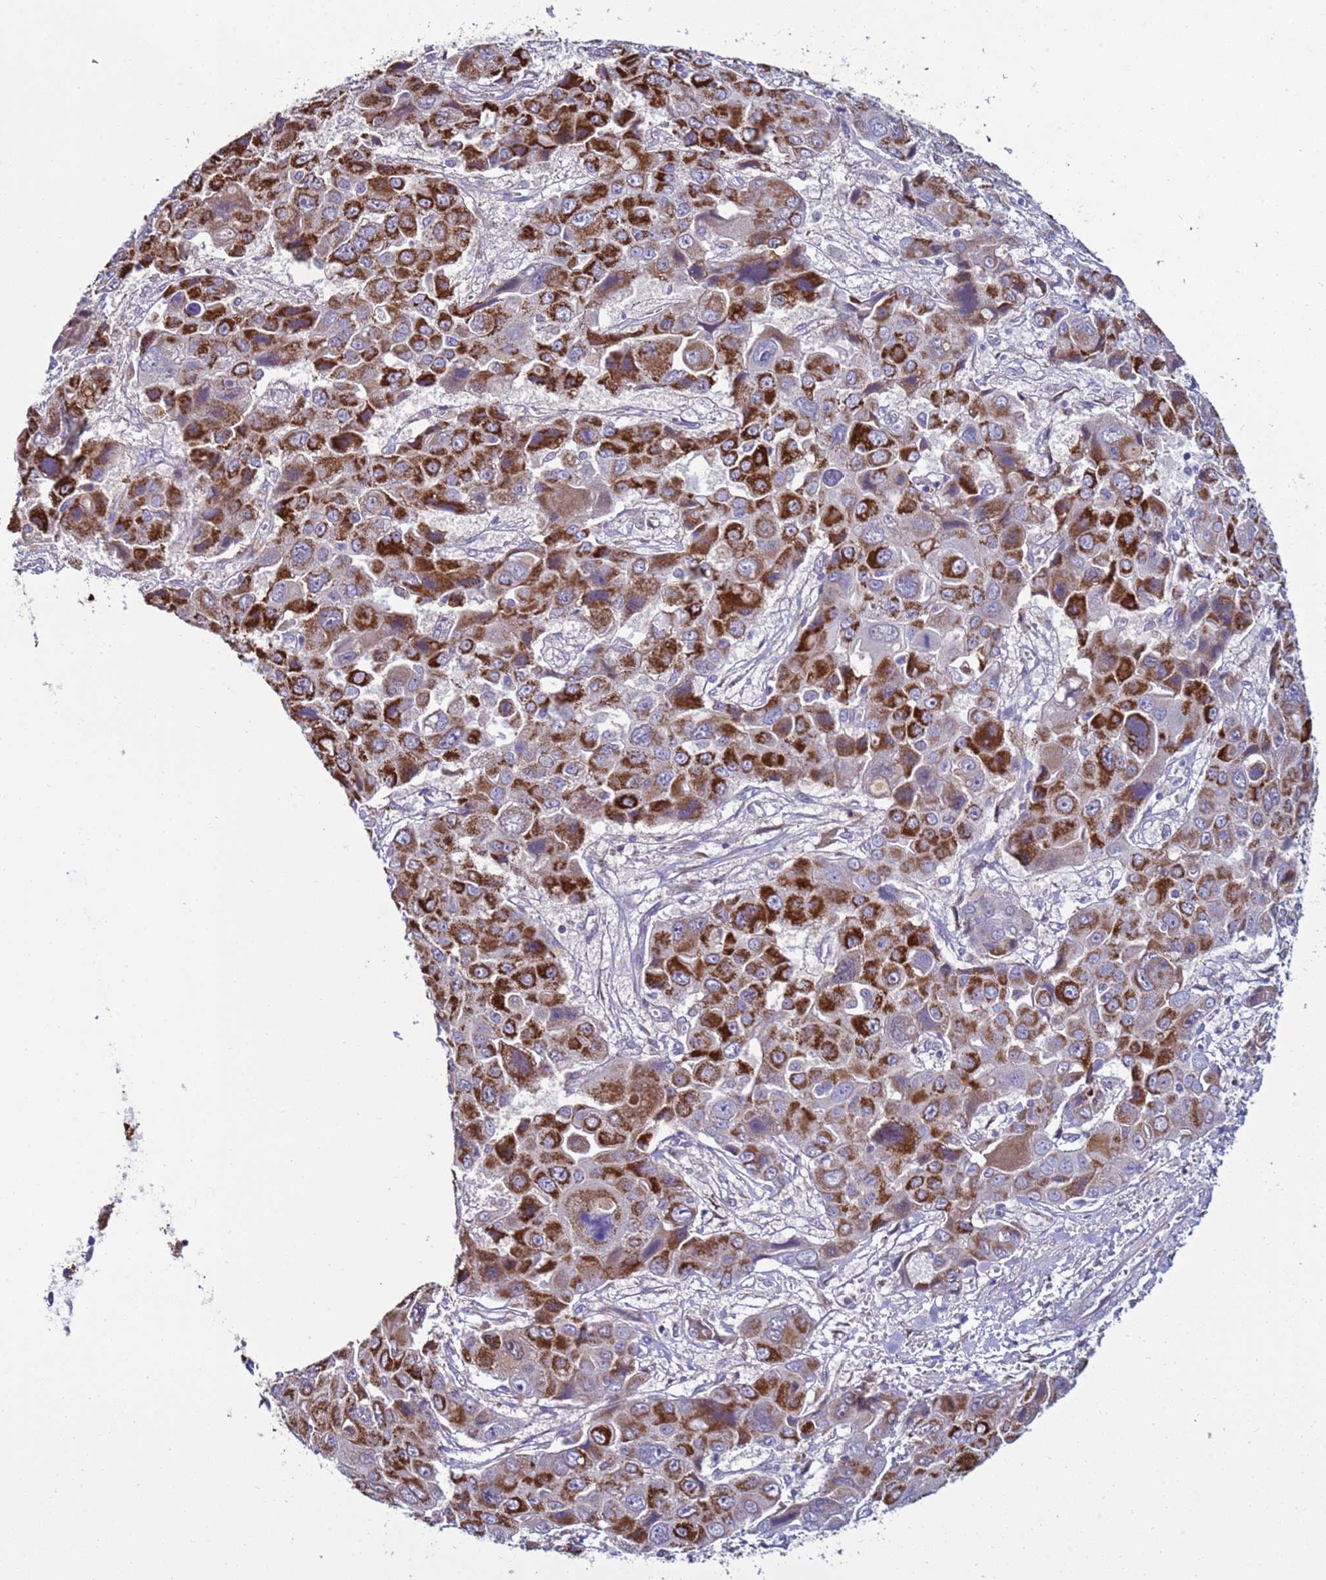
{"staining": {"intensity": "strong", "quantity": "25%-75%", "location": "cytoplasmic/membranous"}, "tissue": "liver cancer", "cell_type": "Tumor cells", "image_type": "cancer", "snomed": [{"axis": "morphology", "description": "Cholangiocarcinoma"}, {"axis": "topography", "description": "Liver"}], "caption": "An image of liver cholangiocarcinoma stained for a protein displays strong cytoplasmic/membranous brown staining in tumor cells.", "gene": "NAT2", "patient": {"sex": "male", "age": 67}}